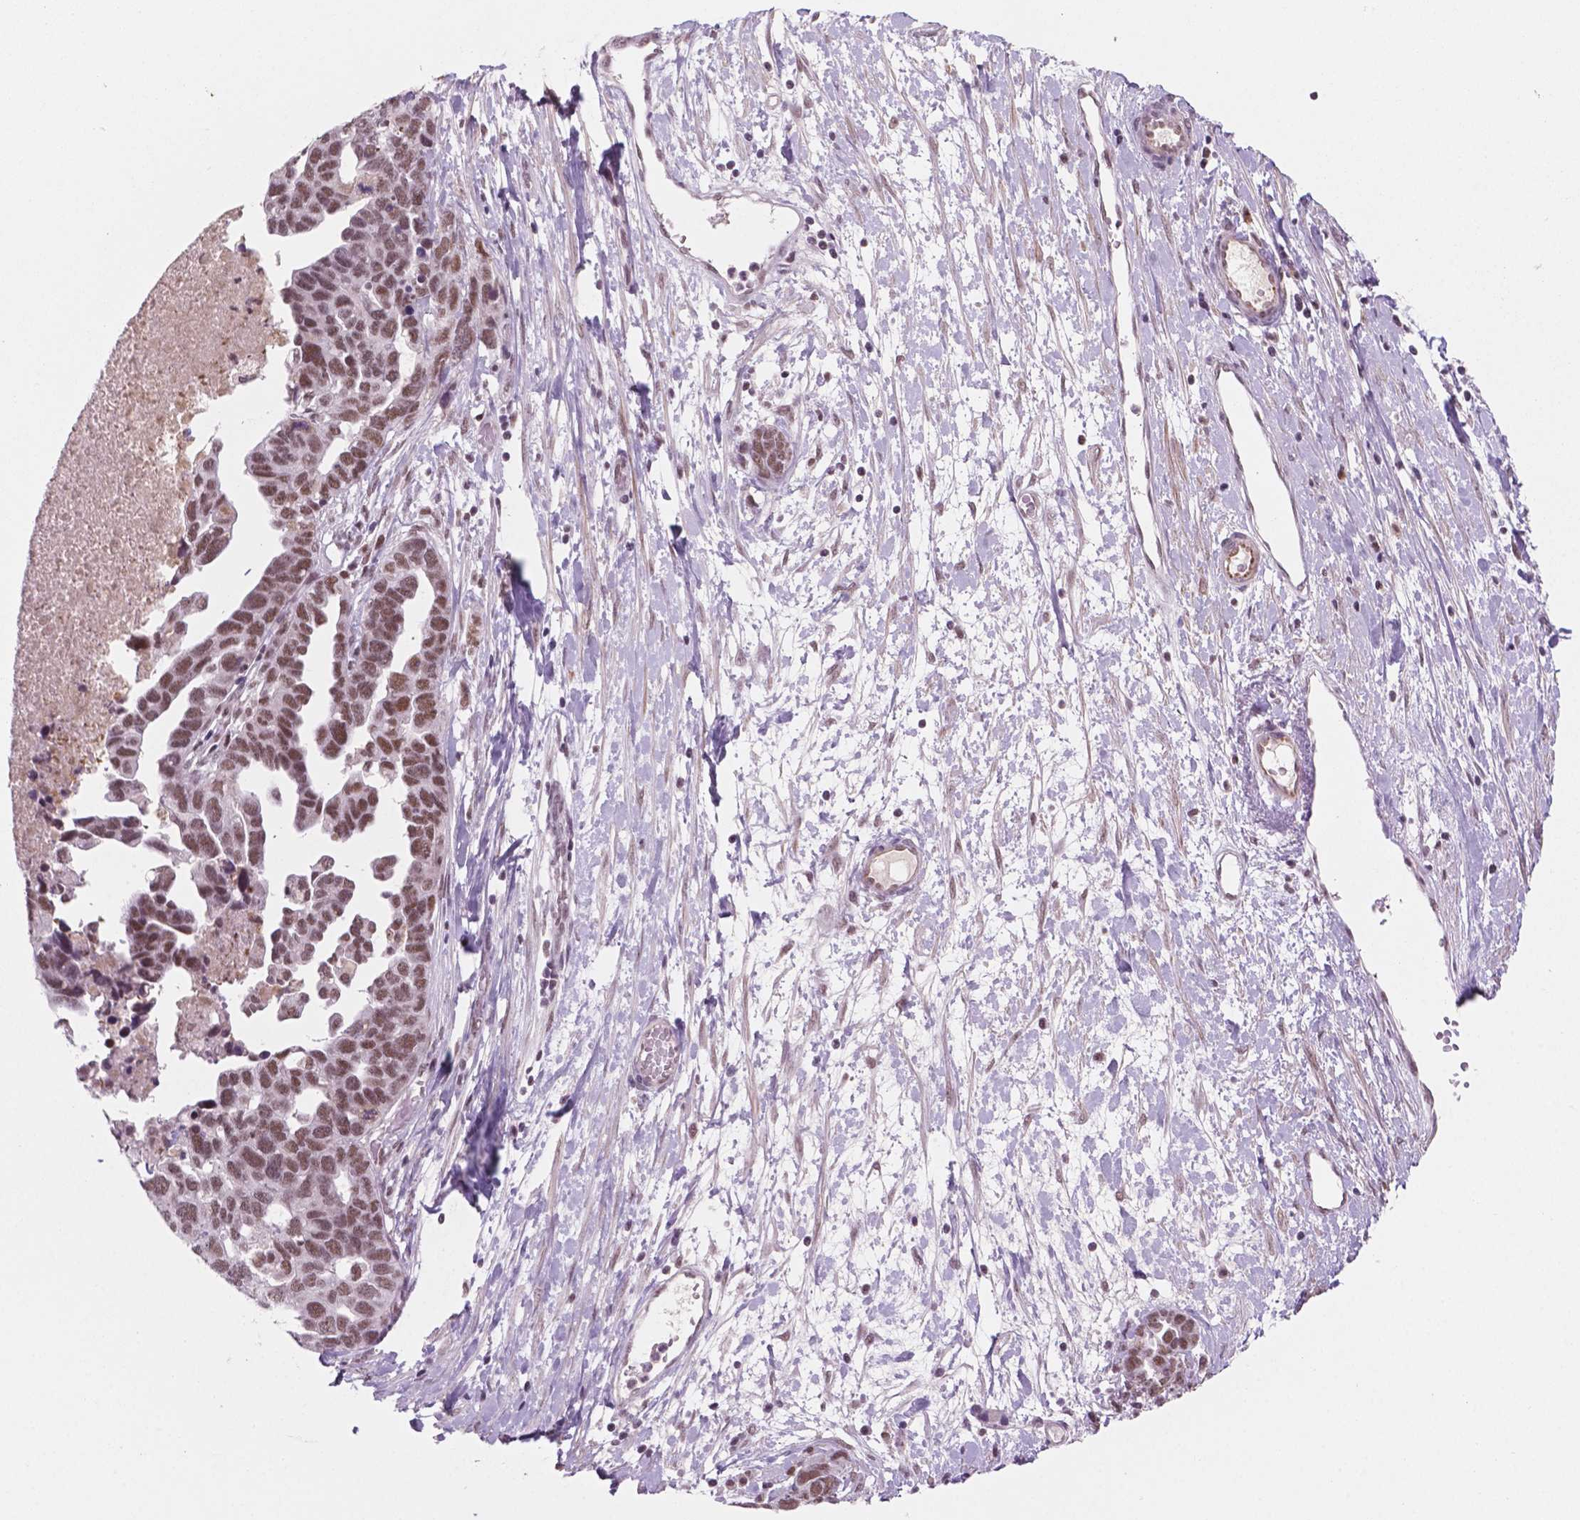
{"staining": {"intensity": "moderate", "quantity": ">75%", "location": "nuclear"}, "tissue": "ovarian cancer", "cell_type": "Tumor cells", "image_type": "cancer", "snomed": [{"axis": "morphology", "description": "Cystadenocarcinoma, serous, NOS"}, {"axis": "topography", "description": "Ovary"}], "caption": "This micrograph exhibits ovarian serous cystadenocarcinoma stained with IHC to label a protein in brown. The nuclear of tumor cells show moderate positivity for the protein. Nuclei are counter-stained blue.", "gene": "CTR9", "patient": {"sex": "female", "age": 54}}